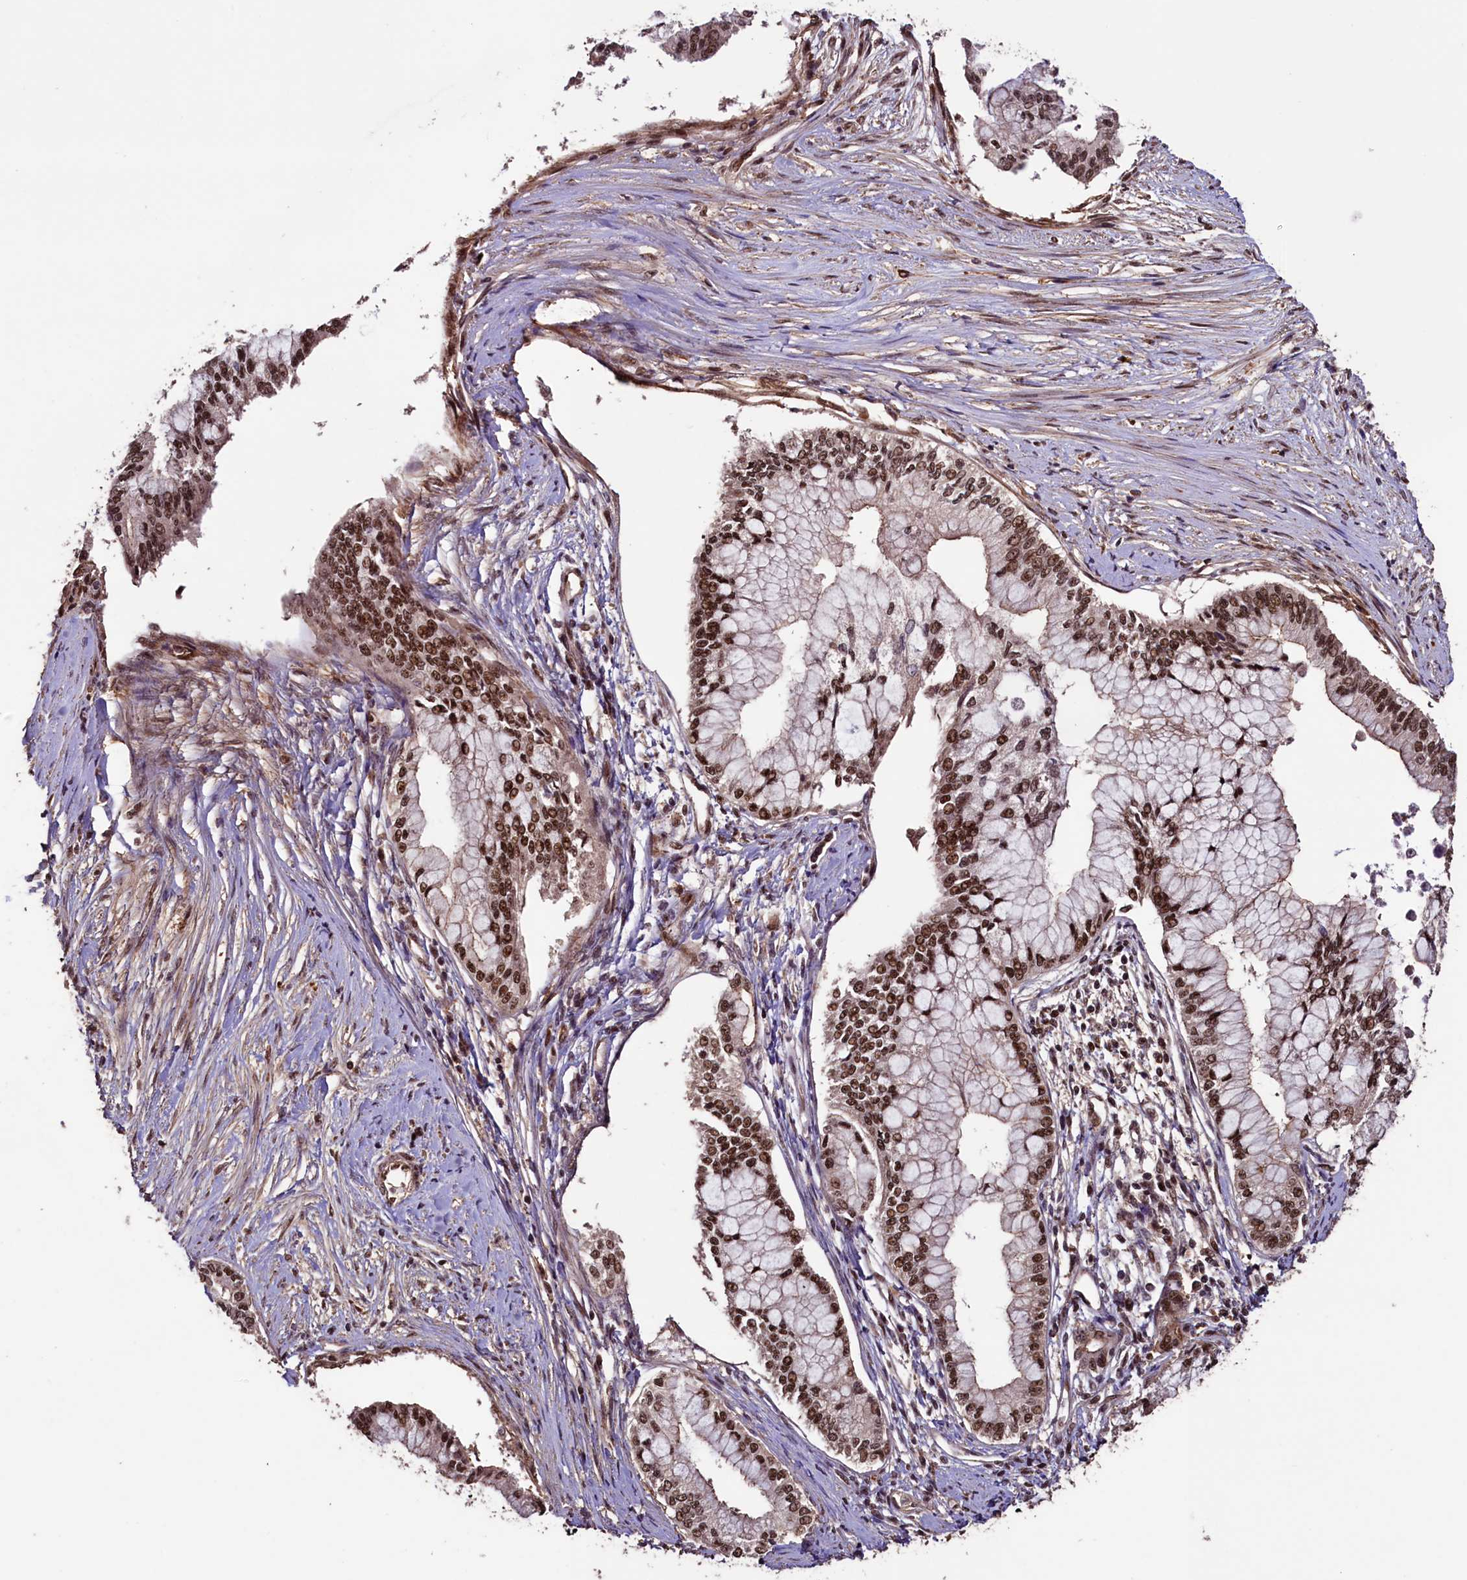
{"staining": {"intensity": "strong", "quantity": ">75%", "location": "nuclear"}, "tissue": "pancreatic cancer", "cell_type": "Tumor cells", "image_type": "cancer", "snomed": [{"axis": "morphology", "description": "Adenocarcinoma, NOS"}, {"axis": "topography", "description": "Pancreas"}], "caption": "A brown stain highlights strong nuclear positivity of a protein in human pancreatic cancer (adenocarcinoma) tumor cells.", "gene": "SFSWAP", "patient": {"sex": "male", "age": 46}}